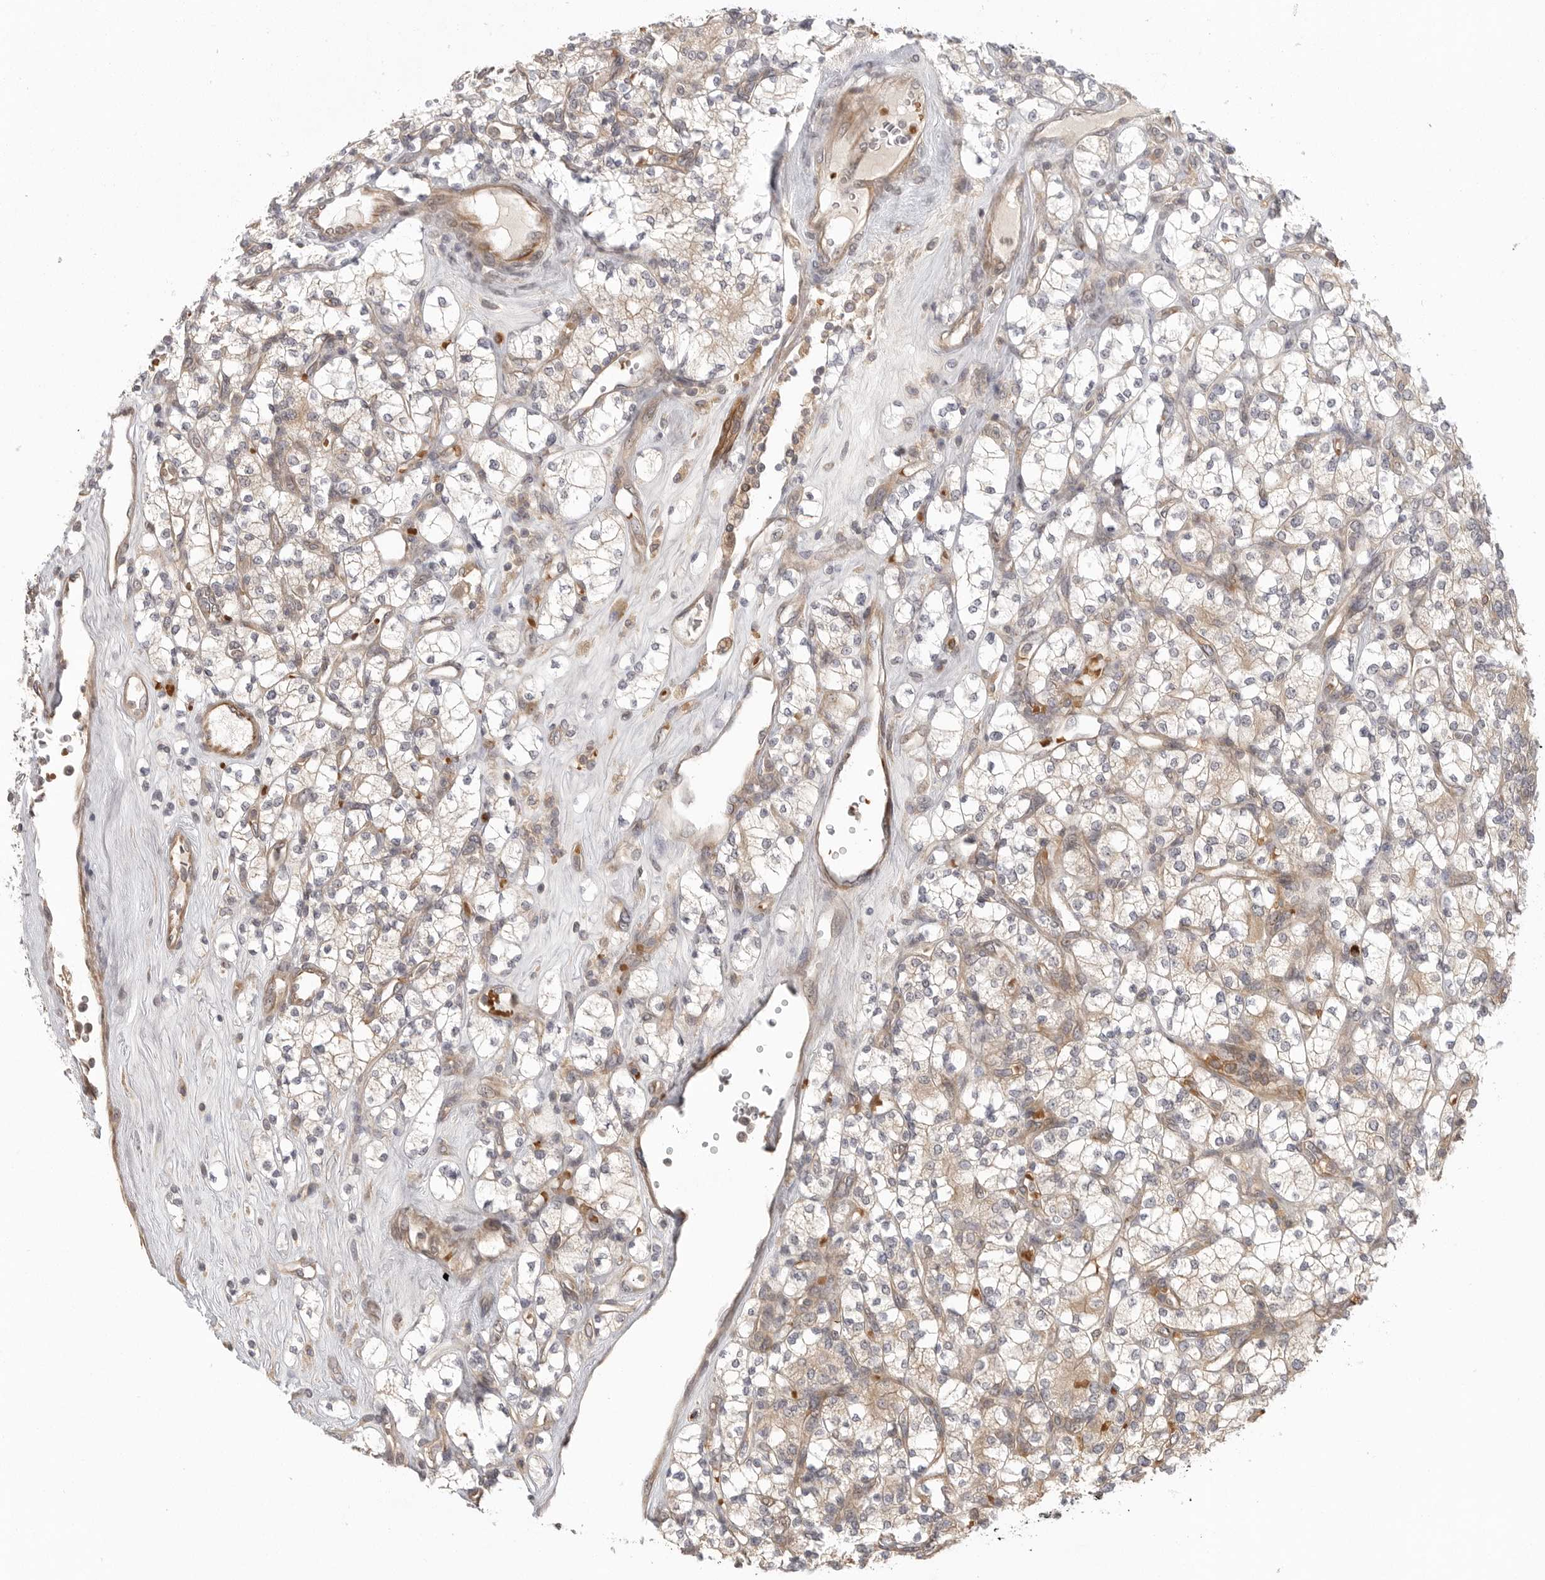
{"staining": {"intensity": "weak", "quantity": "25%-75%", "location": "cytoplasmic/membranous"}, "tissue": "renal cancer", "cell_type": "Tumor cells", "image_type": "cancer", "snomed": [{"axis": "morphology", "description": "Adenocarcinoma, NOS"}, {"axis": "topography", "description": "Kidney"}], "caption": "There is low levels of weak cytoplasmic/membranous expression in tumor cells of renal cancer (adenocarcinoma), as demonstrated by immunohistochemical staining (brown color).", "gene": "CCPG1", "patient": {"sex": "male", "age": 77}}